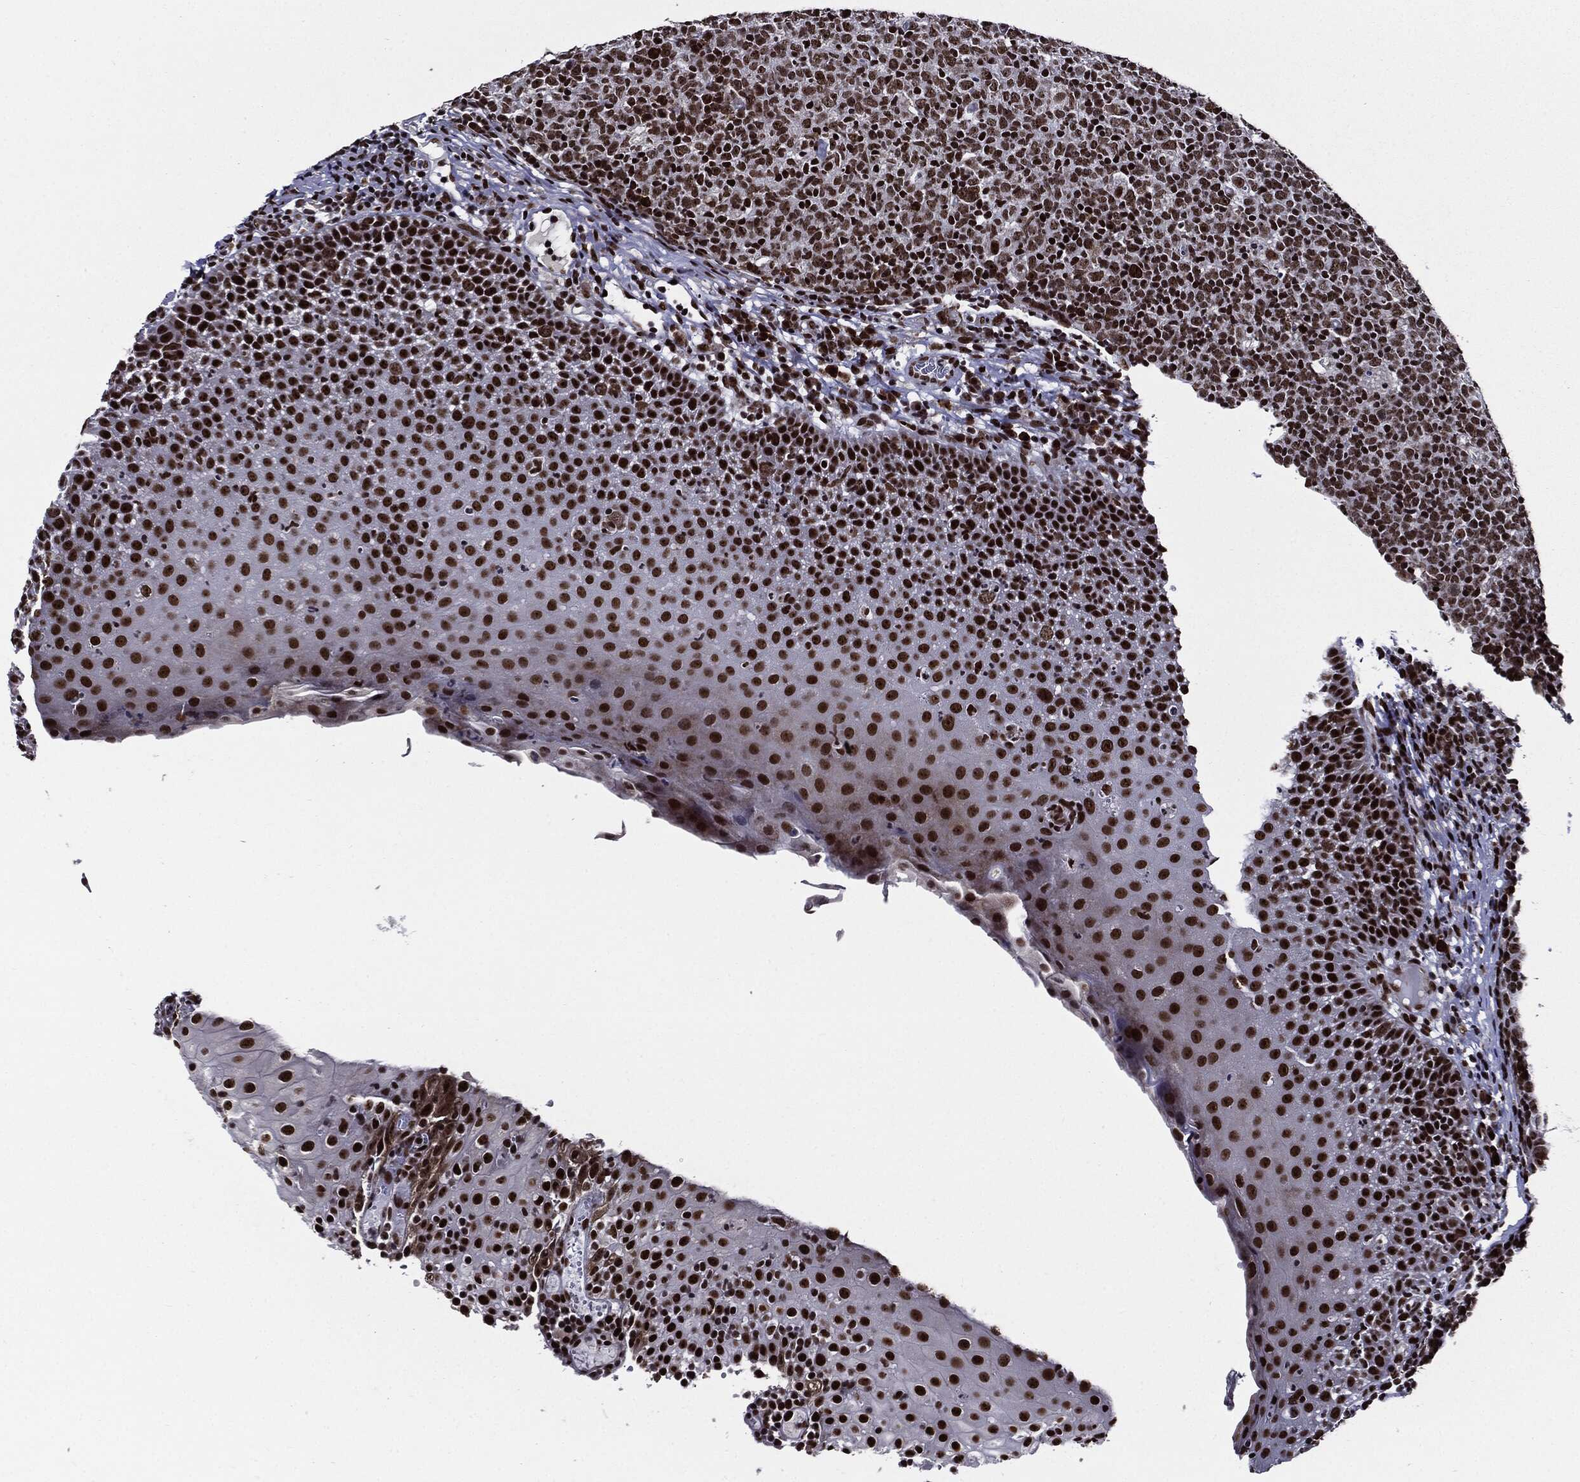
{"staining": {"intensity": "moderate", "quantity": "<25%", "location": "nuclear"}, "tissue": "tonsil", "cell_type": "Germinal center cells", "image_type": "normal", "snomed": [{"axis": "morphology", "description": "Normal tissue, NOS"}, {"axis": "topography", "description": "Tonsil"}], "caption": "IHC (DAB) staining of benign human tonsil reveals moderate nuclear protein staining in about <25% of germinal center cells. (DAB (3,3'-diaminobenzidine) IHC, brown staining for protein, blue staining for nuclei).", "gene": "ZFP91", "patient": {"sex": "female", "age": 5}}